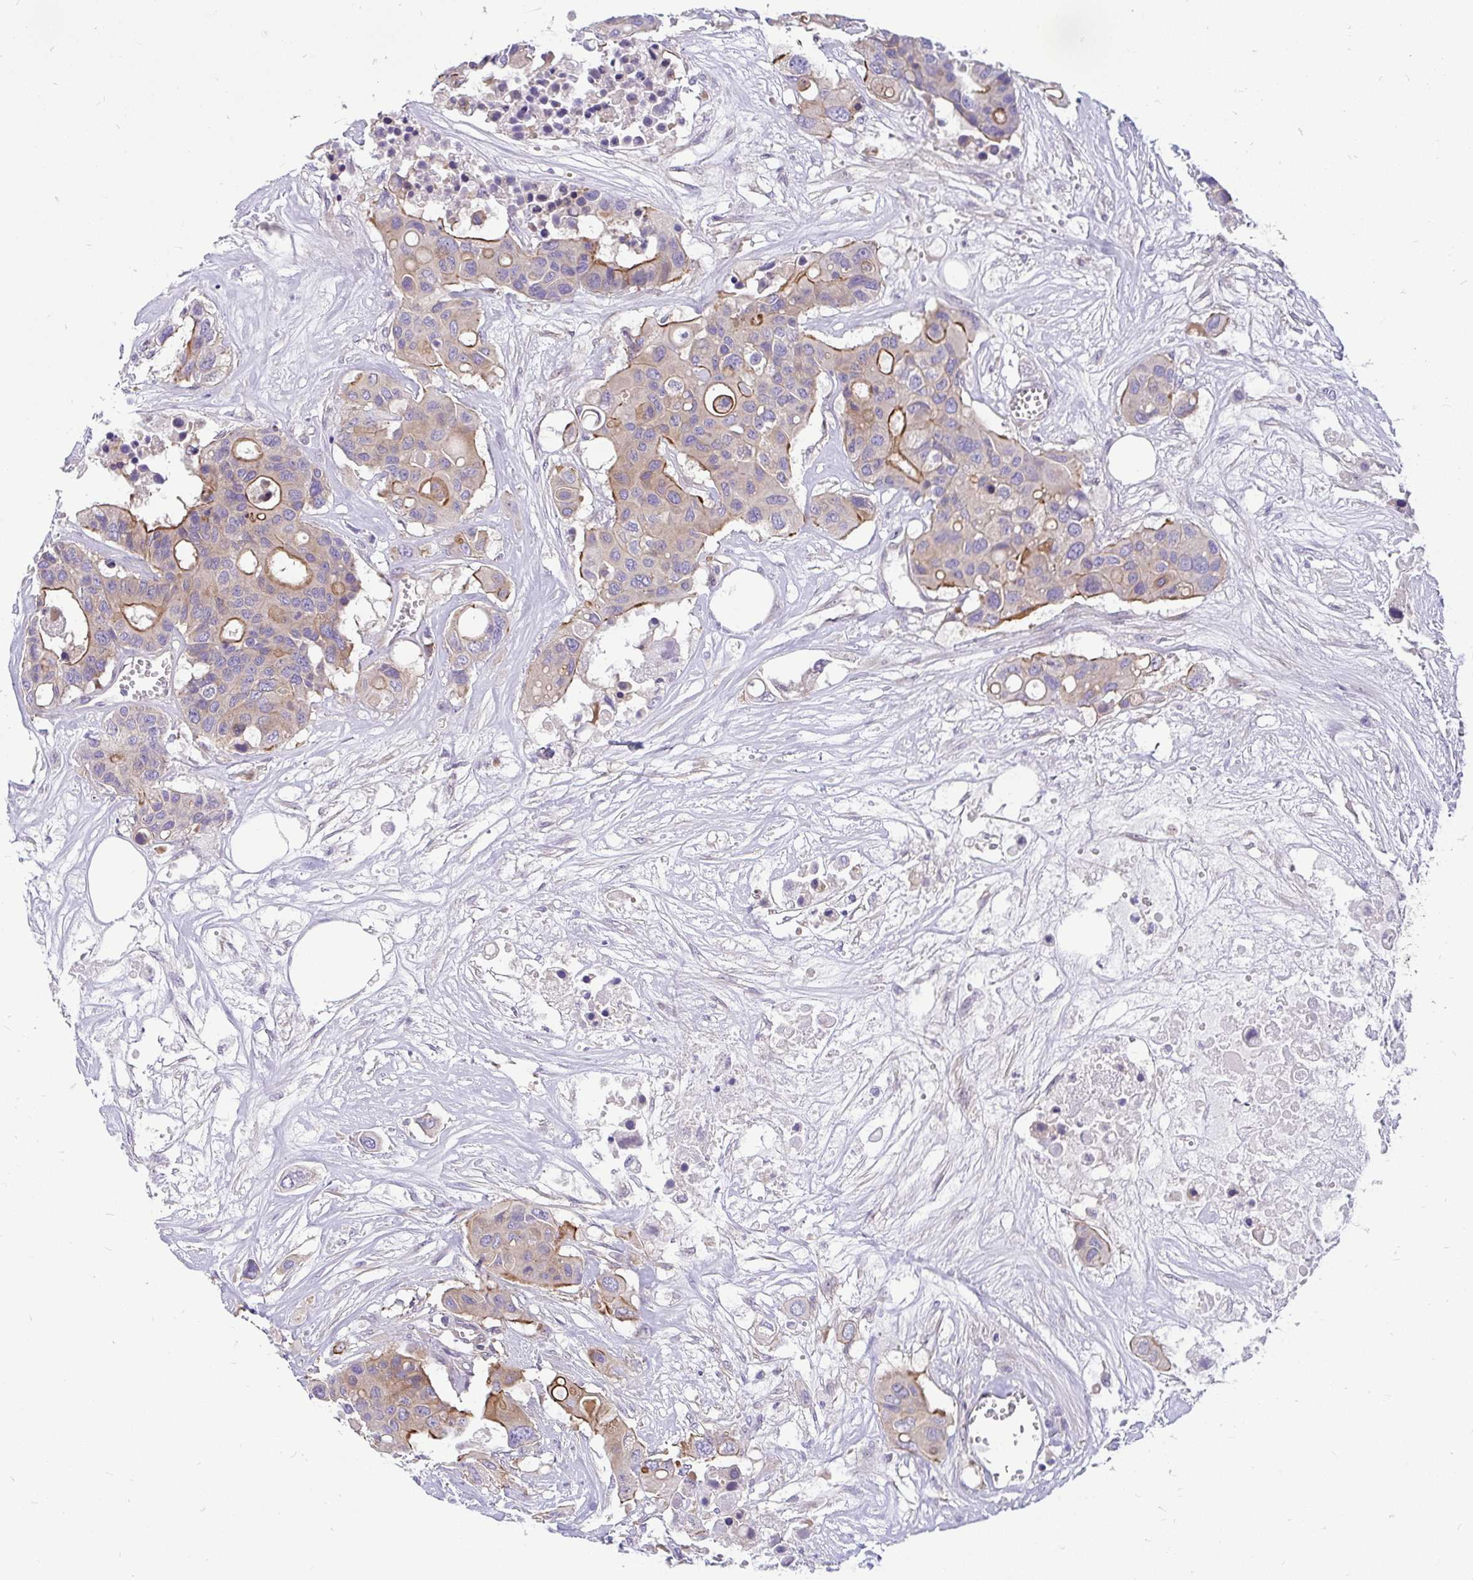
{"staining": {"intensity": "moderate", "quantity": "25%-75%", "location": "cytoplasmic/membranous"}, "tissue": "colorectal cancer", "cell_type": "Tumor cells", "image_type": "cancer", "snomed": [{"axis": "morphology", "description": "Adenocarcinoma, NOS"}, {"axis": "topography", "description": "Colon"}], "caption": "Immunohistochemistry (IHC) histopathology image of colorectal cancer (adenocarcinoma) stained for a protein (brown), which reveals medium levels of moderate cytoplasmic/membranous staining in about 25%-75% of tumor cells.", "gene": "LRRC26", "patient": {"sex": "male", "age": 77}}